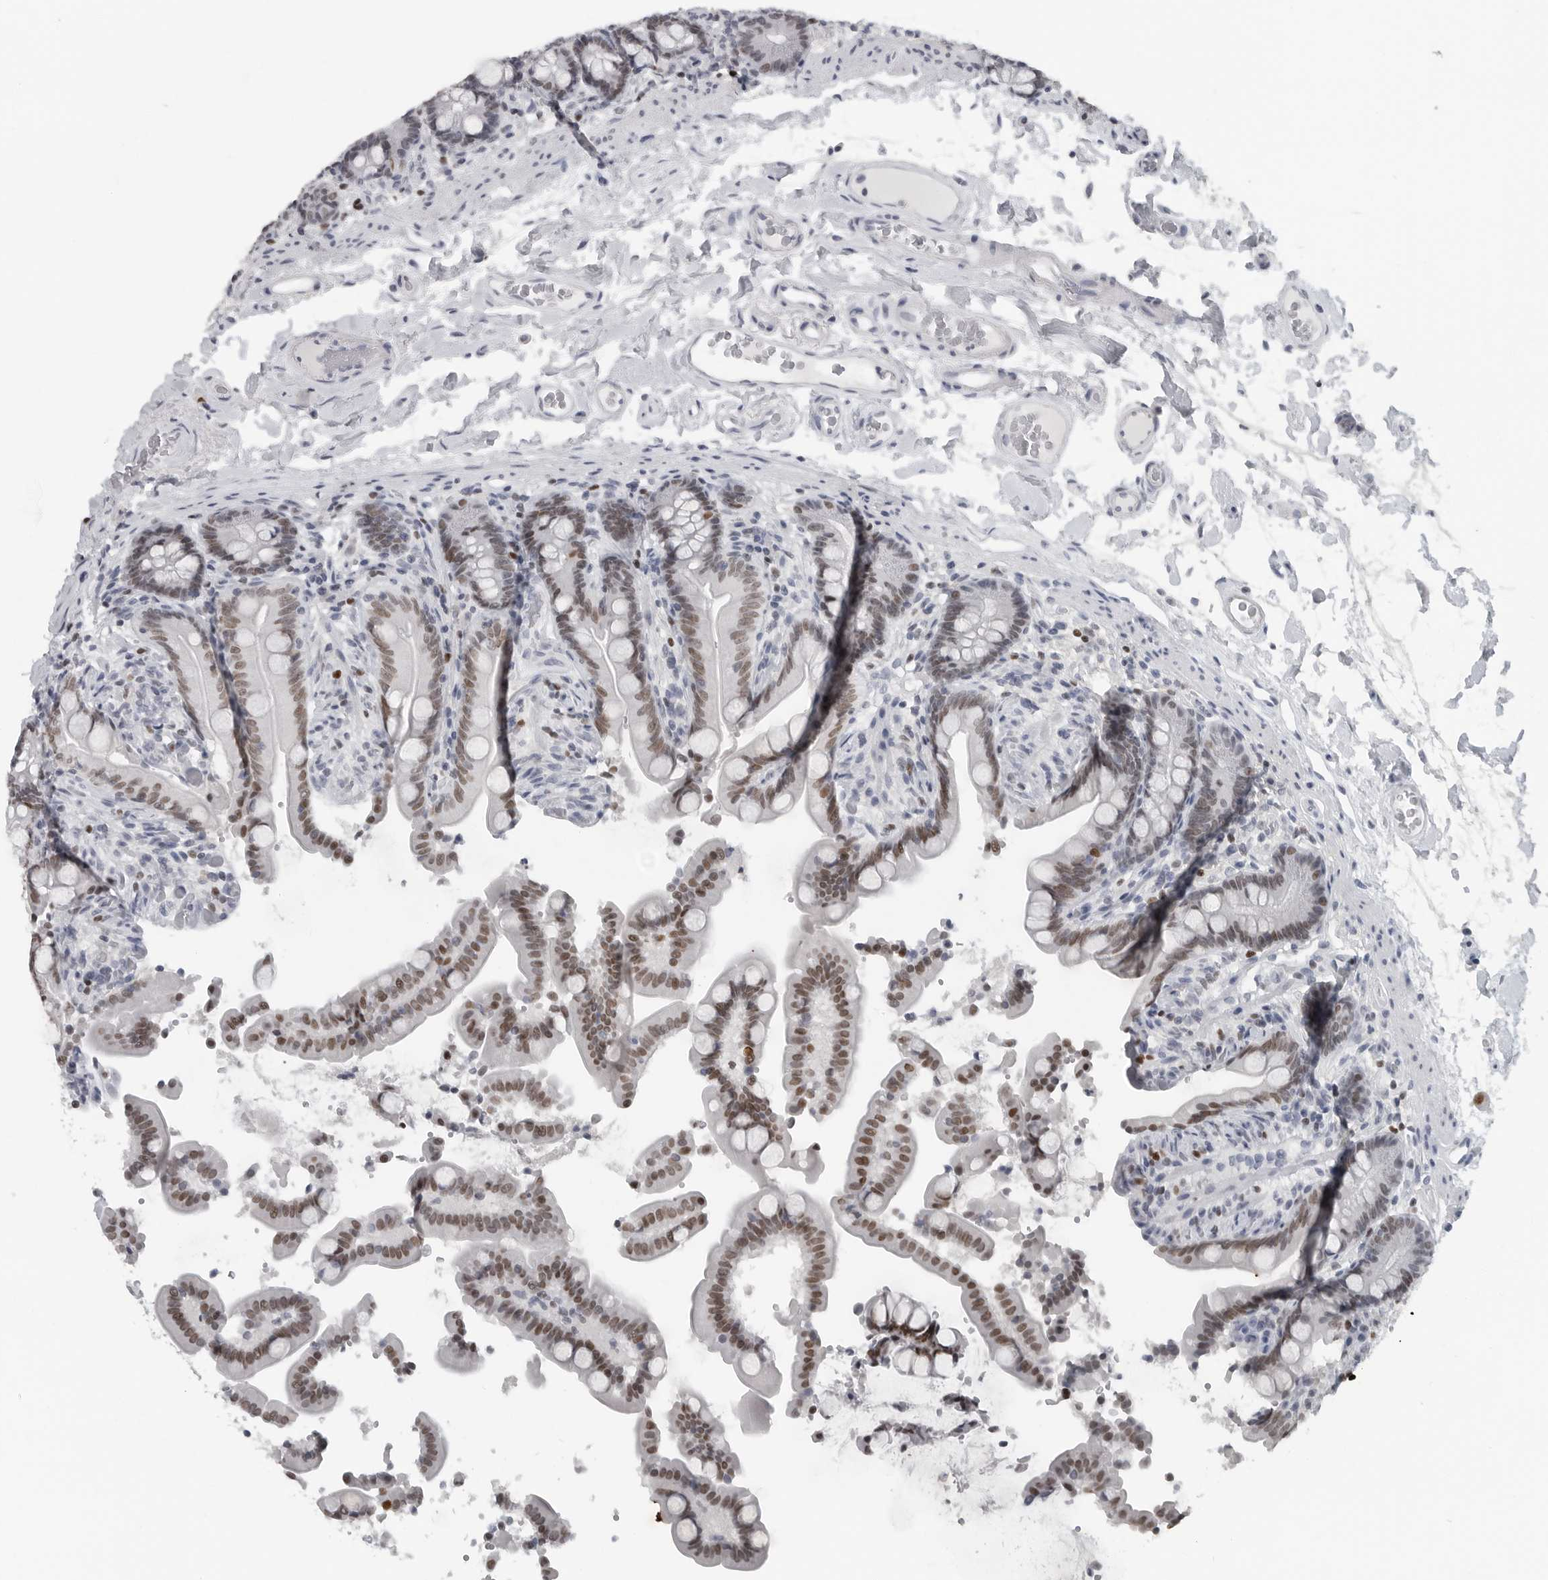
{"staining": {"intensity": "negative", "quantity": "none", "location": "none"}, "tissue": "colon", "cell_type": "Endothelial cells", "image_type": "normal", "snomed": [{"axis": "morphology", "description": "Normal tissue, NOS"}, {"axis": "topography", "description": "Smooth muscle"}, {"axis": "topography", "description": "Colon"}], "caption": "Immunohistochemistry (IHC) image of unremarkable human colon stained for a protein (brown), which demonstrates no positivity in endothelial cells.", "gene": "SATB2", "patient": {"sex": "male", "age": 73}}